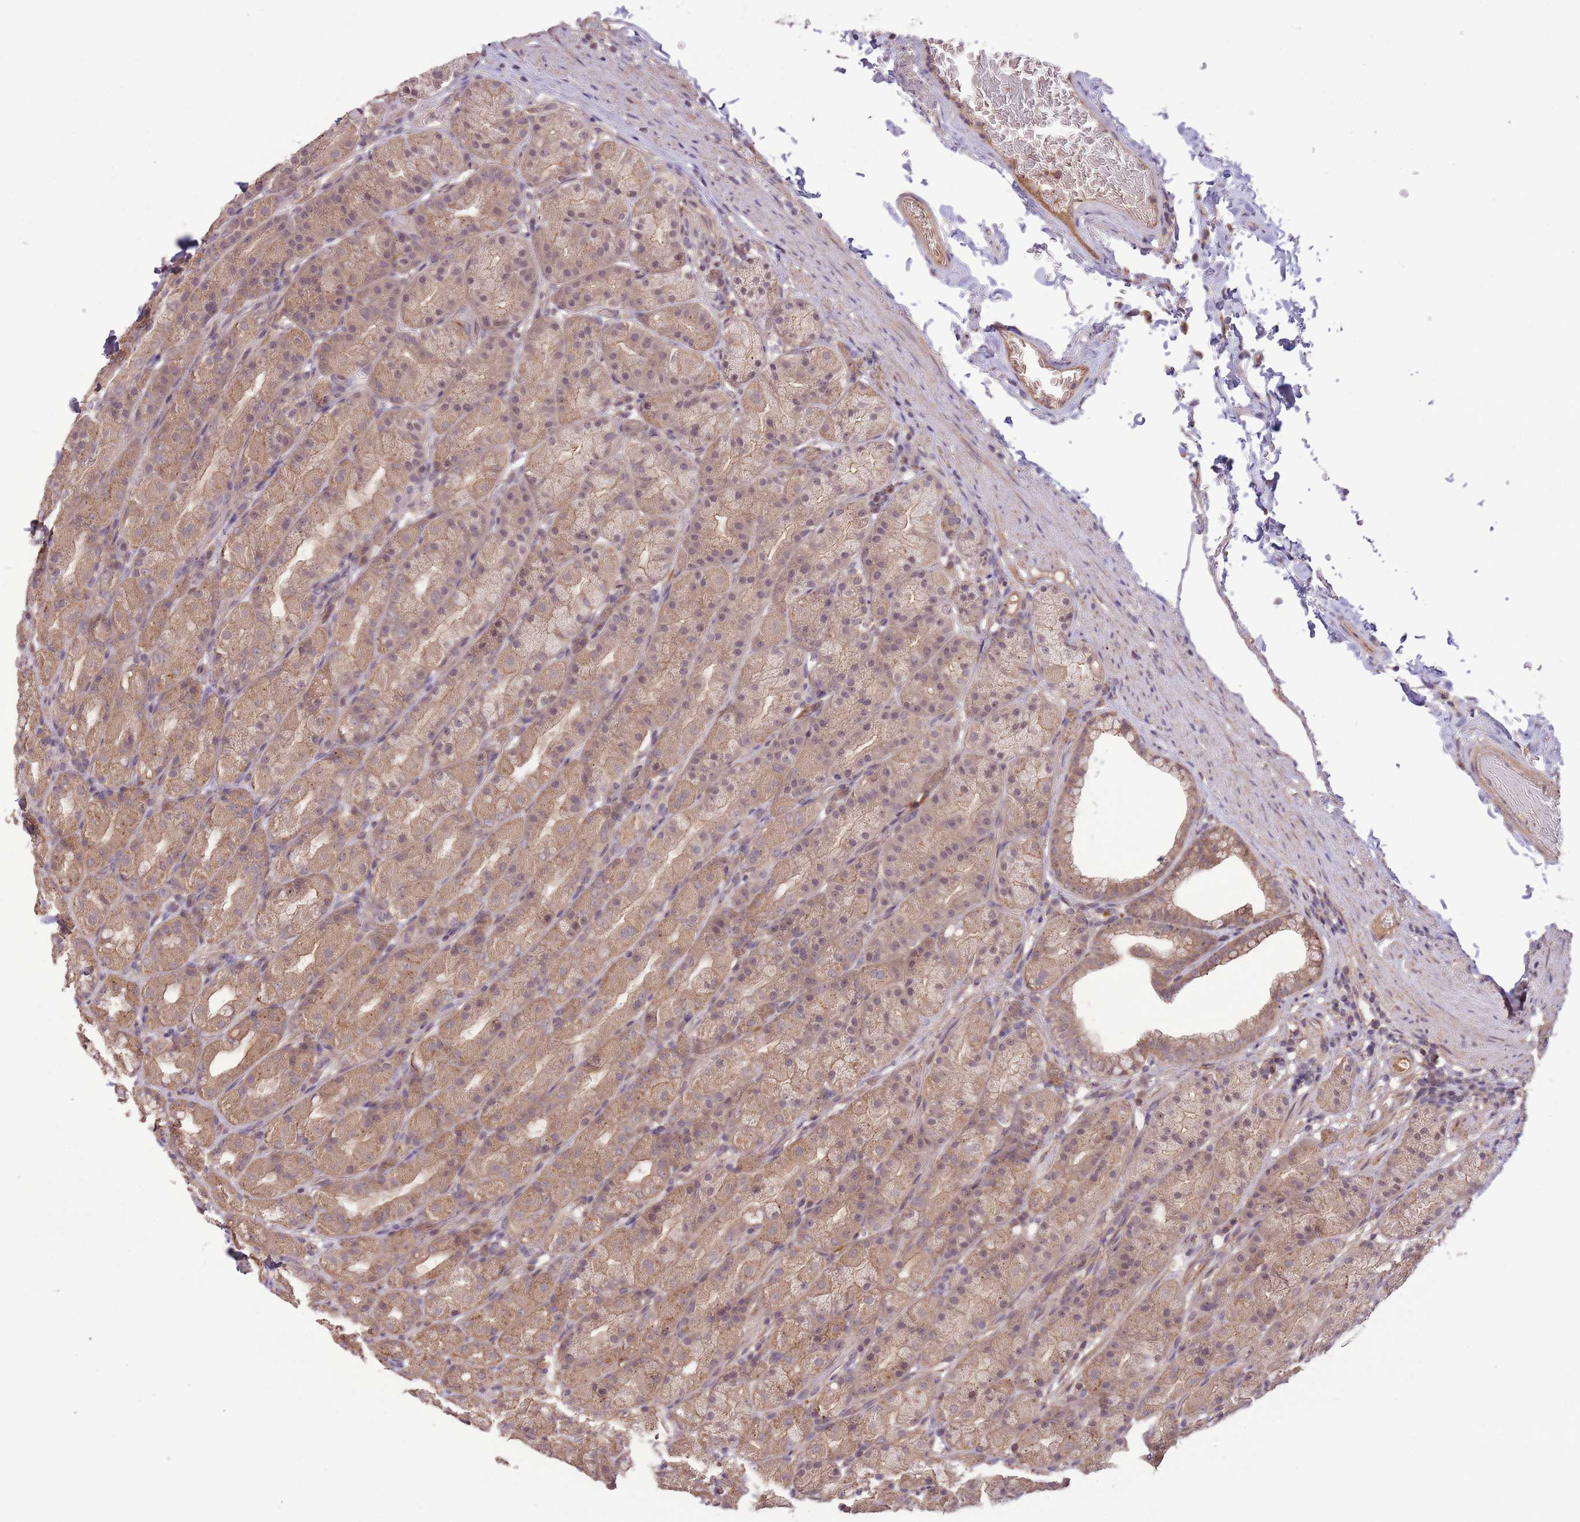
{"staining": {"intensity": "moderate", "quantity": ">75%", "location": "cytoplasmic/membranous,nuclear"}, "tissue": "stomach", "cell_type": "Glandular cells", "image_type": "normal", "snomed": [{"axis": "morphology", "description": "Normal tissue, NOS"}, {"axis": "topography", "description": "Stomach, upper"}, {"axis": "topography", "description": "Stomach"}], "caption": "A histopathology image showing moderate cytoplasmic/membranous,nuclear expression in about >75% of glandular cells in unremarkable stomach, as visualized by brown immunohistochemical staining.", "gene": "POLR3F", "patient": {"sex": "male", "age": 68}}